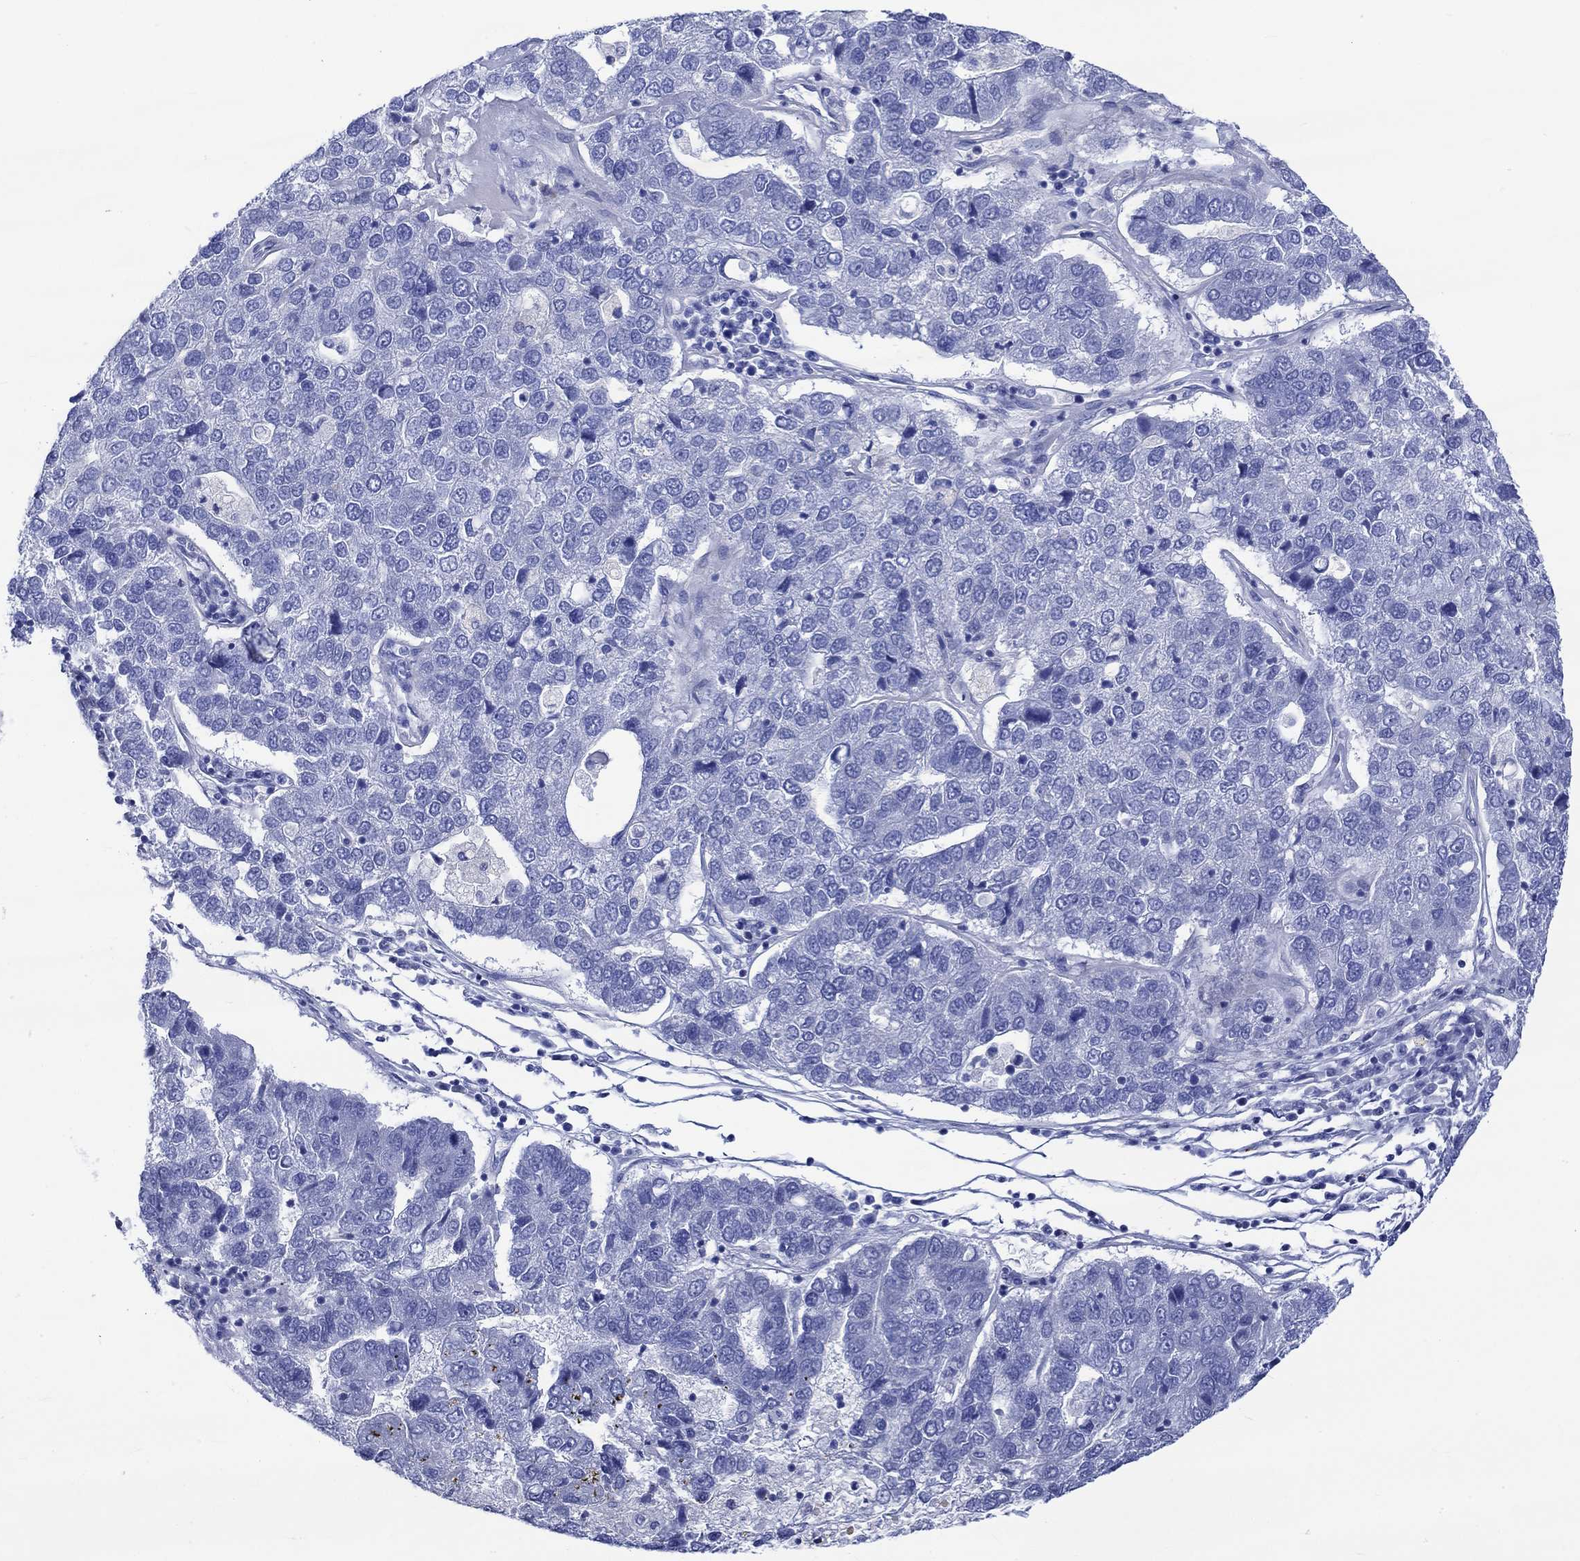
{"staining": {"intensity": "negative", "quantity": "none", "location": "none"}, "tissue": "pancreatic cancer", "cell_type": "Tumor cells", "image_type": "cancer", "snomed": [{"axis": "morphology", "description": "Adenocarcinoma, NOS"}, {"axis": "topography", "description": "Pancreas"}], "caption": "This is a photomicrograph of immunohistochemistry staining of pancreatic cancer, which shows no staining in tumor cells. (Brightfield microscopy of DAB (3,3'-diaminobenzidine) IHC at high magnification).", "gene": "NRIP3", "patient": {"sex": "female", "age": 61}}